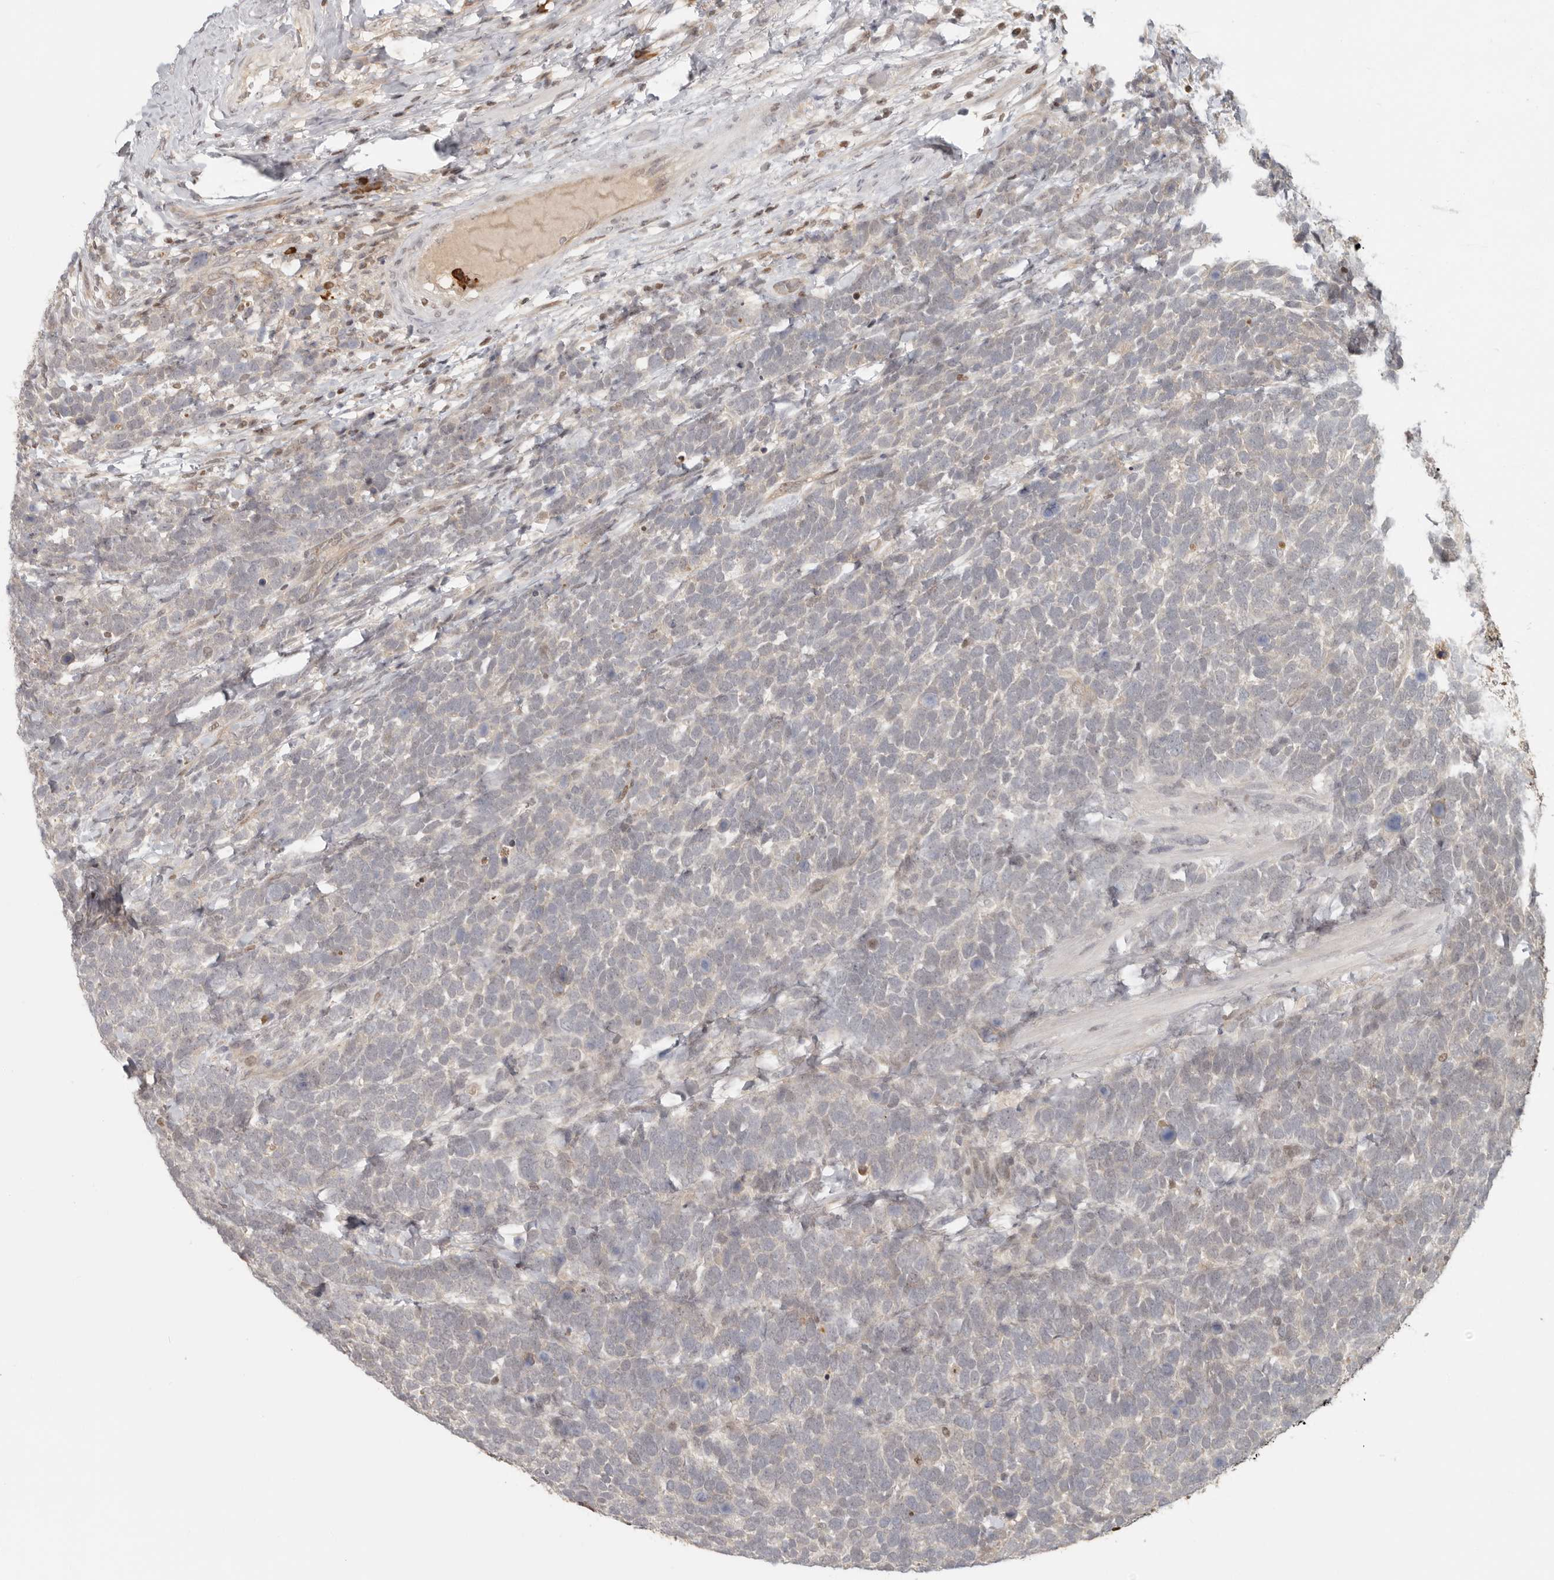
{"staining": {"intensity": "negative", "quantity": "none", "location": "none"}, "tissue": "urothelial cancer", "cell_type": "Tumor cells", "image_type": "cancer", "snomed": [{"axis": "morphology", "description": "Urothelial carcinoma, High grade"}, {"axis": "topography", "description": "Urinary bladder"}], "caption": "A histopathology image of urothelial carcinoma (high-grade) stained for a protein demonstrates no brown staining in tumor cells. (Stains: DAB IHC with hematoxylin counter stain, Microscopy: brightfield microscopy at high magnification).", "gene": "PSMA5", "patient": {"sex": "female", "age": 82}}